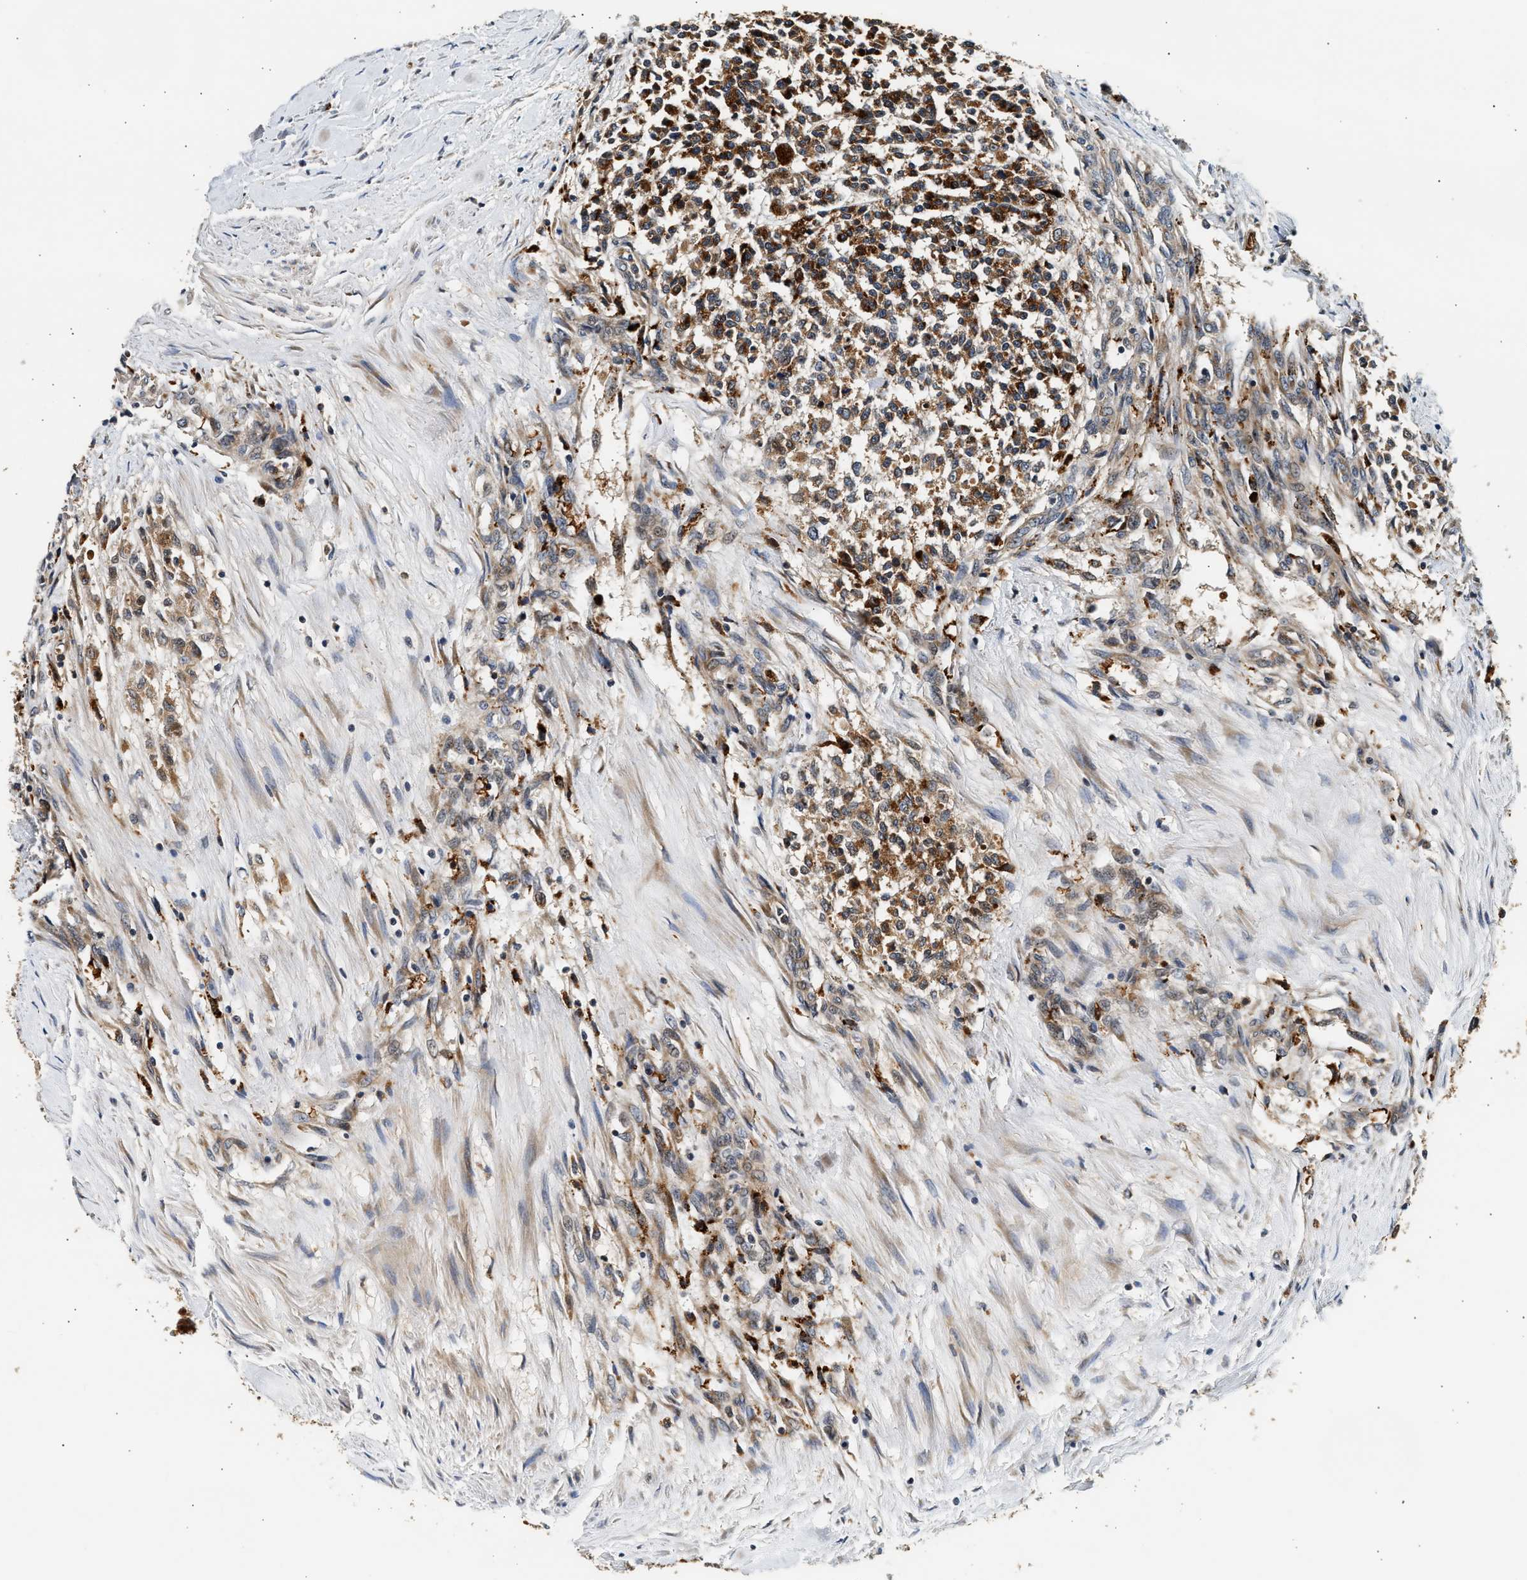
{"staining": {"intensity": "moderate", "quantity": ">75%", "location": "cytoplasmic/membranous"}, "tissue": "testis cancer", "cell_type": "Tumor cells", "image_type": "cancer", "snomed": [{"axis": "morphology", "description": "Seminoma, NOS"}, {"axis": "topography", "description": "Testis"}], "caption": "There is medium levels of moderate cytoplasmic/membranous expression in tumor cells of testis cancer, as demonstrated by immunohistochemical staining (brown color).", "gene": "PLD3", "patient": {"sex": "male", "age": 59}}